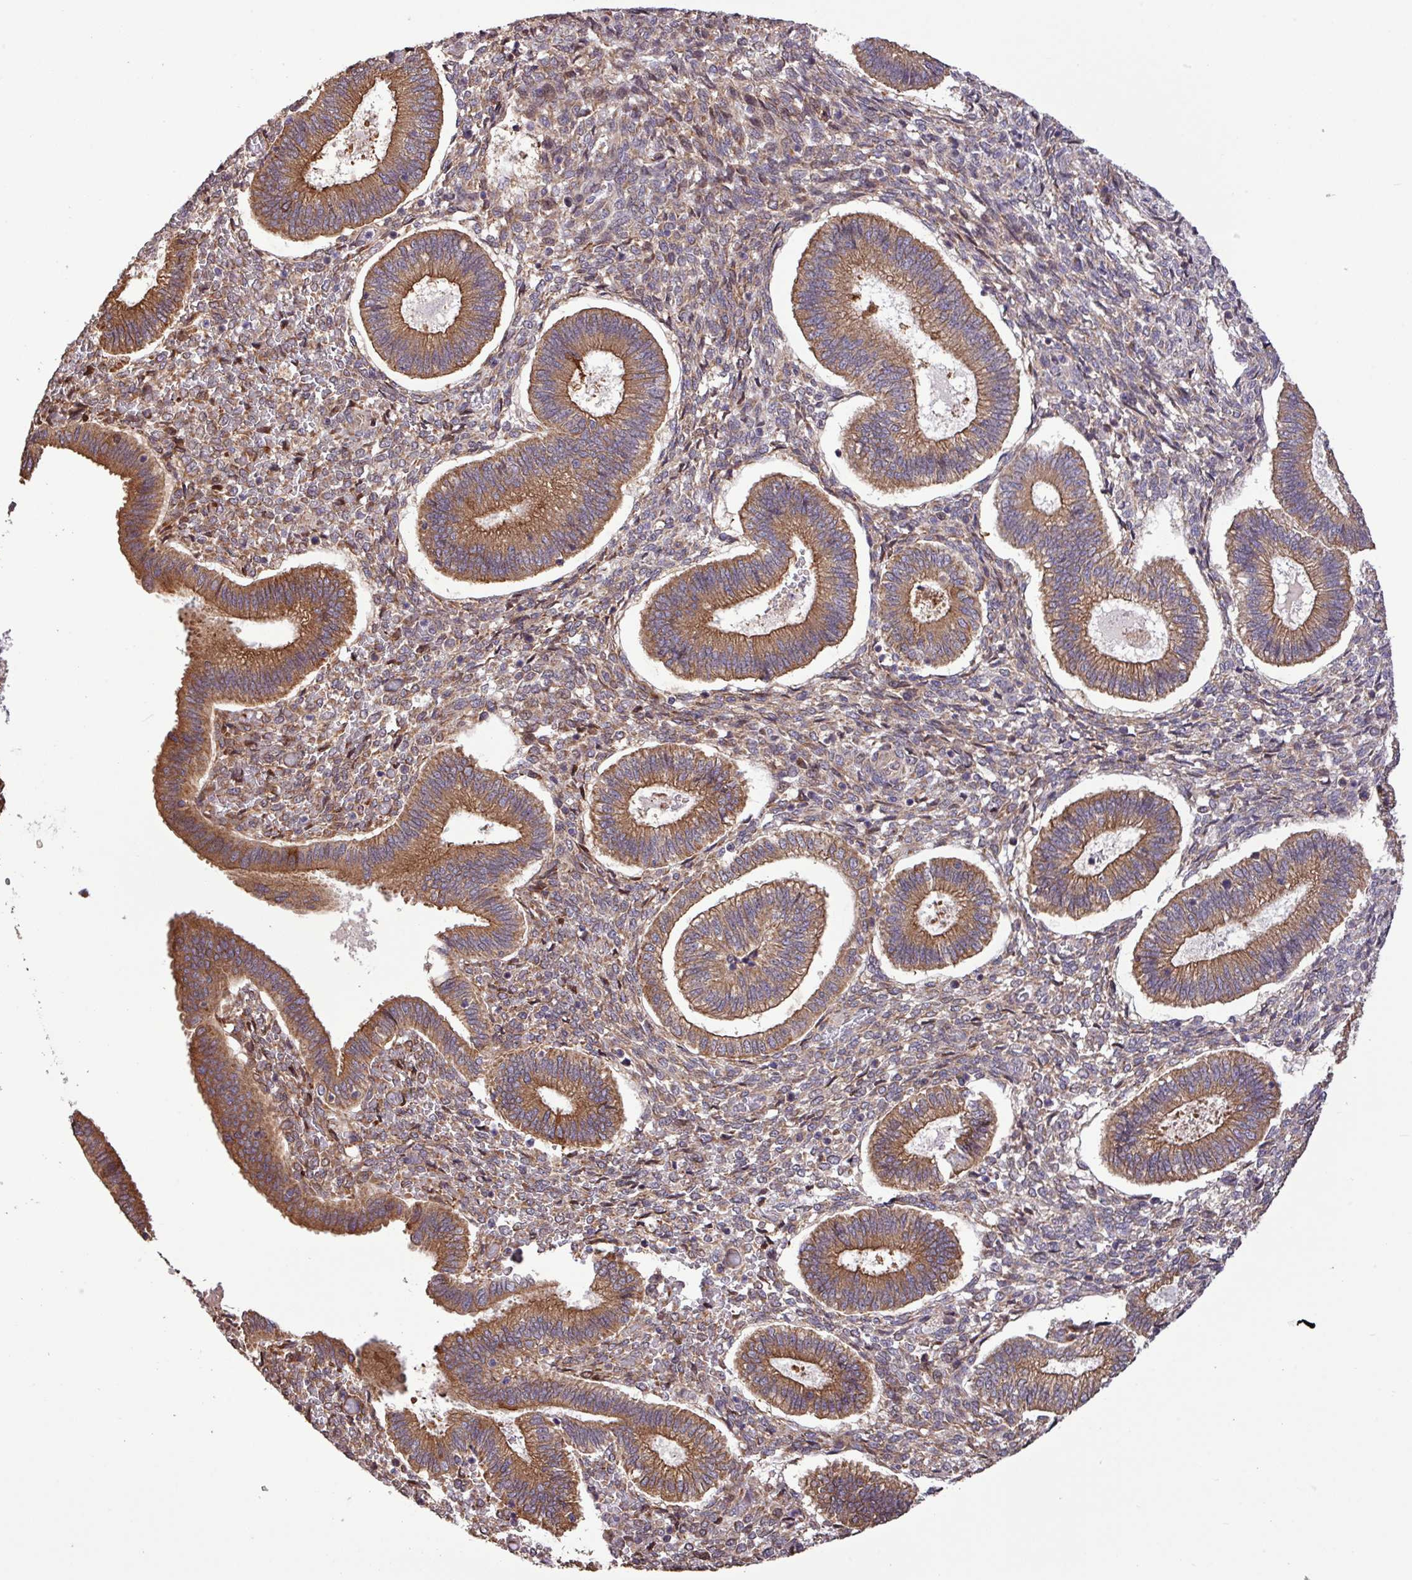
{"staining": {"intensity": "weak", "quantity": "25%-75%", "location": "cytoplasmic/membranous"}, "tissue": "endometrium", "cell_type": "Cells in endometrial stroma", "image_type": "normal", "snomed": [{"axis": "morphology", "description": "Normal tissue, NOS"}, {"axis": "topography", "description": "Endometrium"}], "caption": "Protein staining of benign endometrium exhibits weak cytoplasmic/membranous staining in approximately 25%-75% of cells in endometrial stroma.", "gene": "MEGF6", "patient": {"sex": "female", "age": 25}}